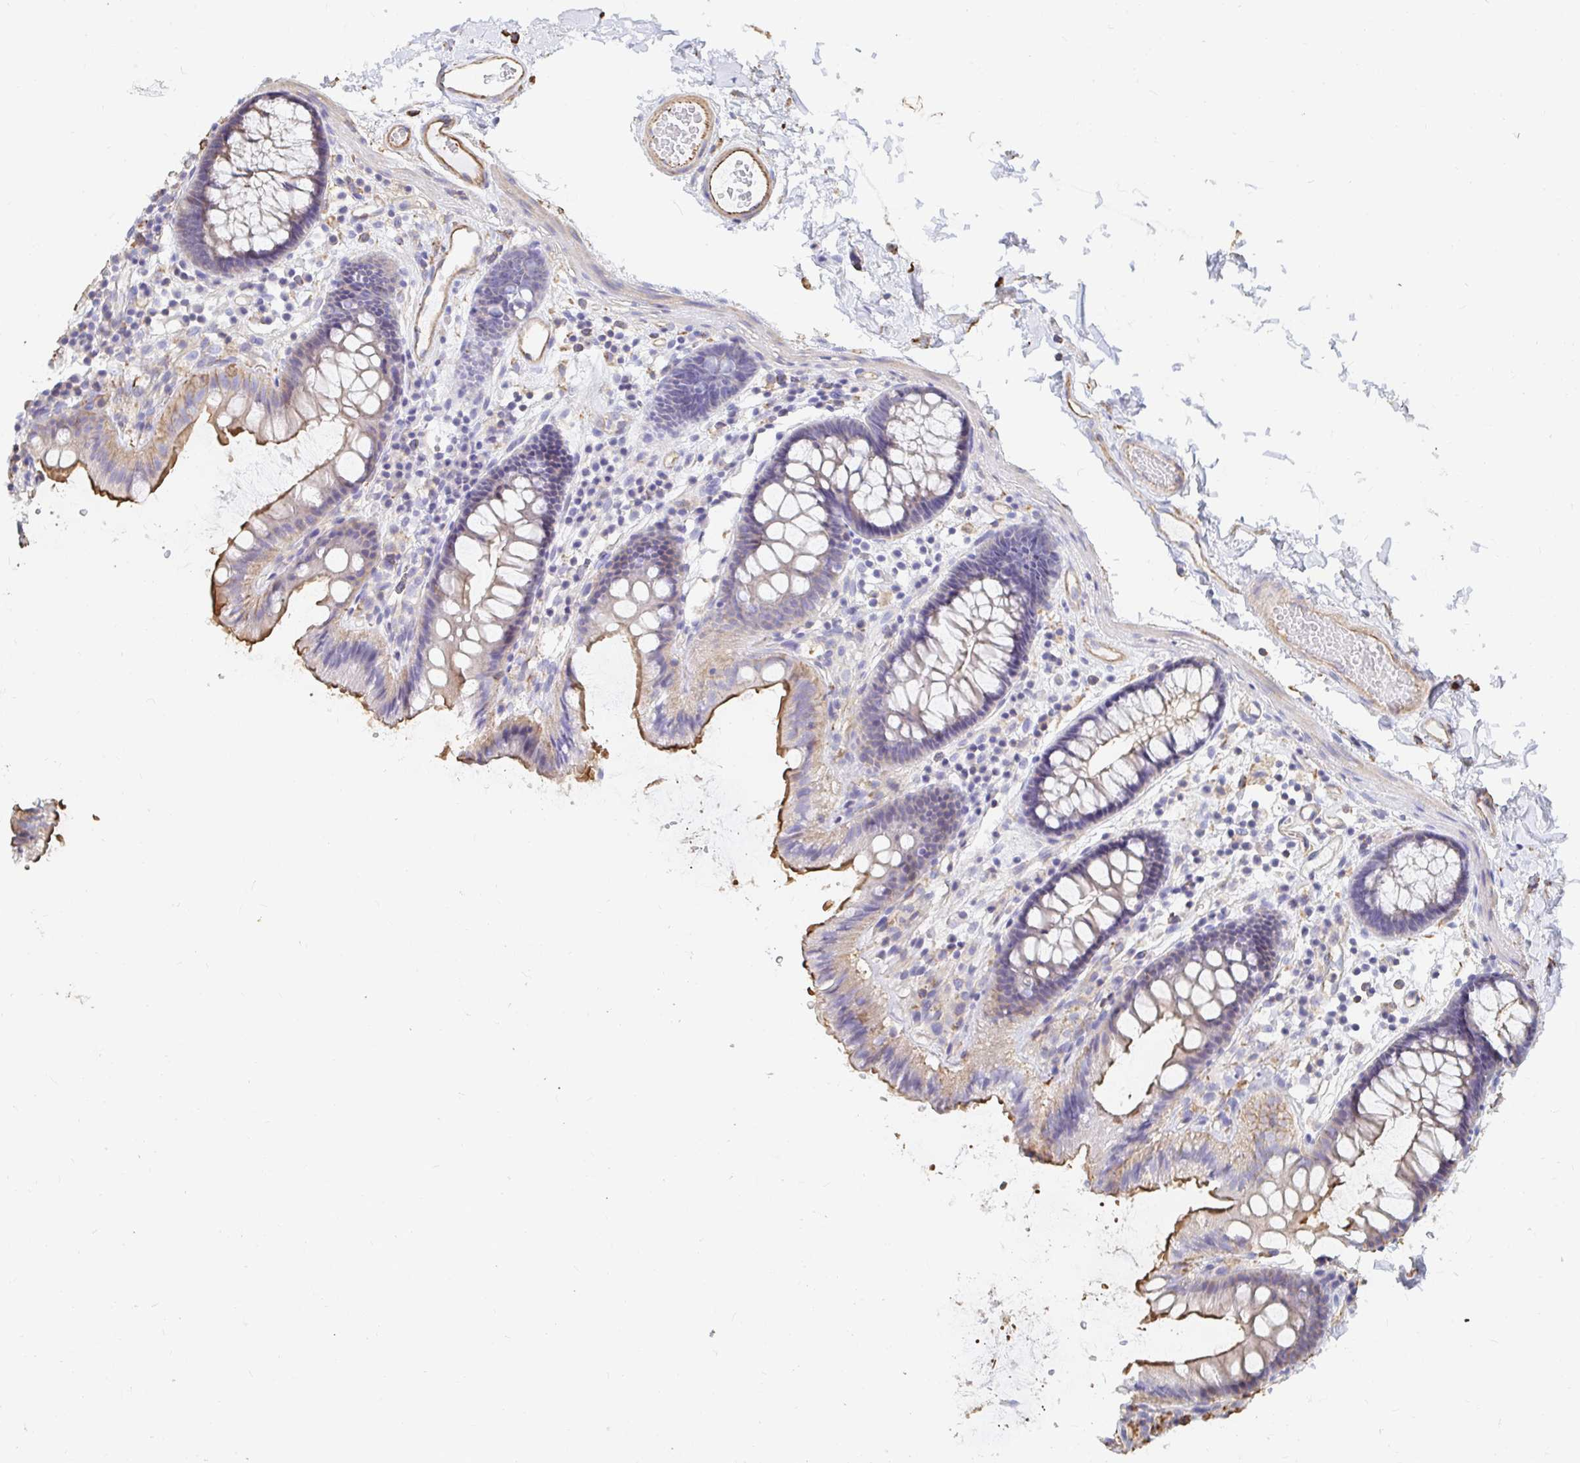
{"staining": {"intensity": "moderate", "quantity": "<25%", "location": "cytoplasmic/membranous"}, "tissue": "colon", "cell_type": "Endothelial cells", "image_type": "normal", "snomed": [{"axis": "morphology", "description": "Normal tissue, NOS"}, {"axis": "topography", "description": "Colon"}], "caption": "Colon stained with DAB (3,3'-diaminobenzidine) immunohistochemistry reveals low levels of moderate cytoplasmic/membranous staining in about <25% of endothelial cells.", "gene": "PTPN14", "patient": {"sex": "male", "age": 84}}